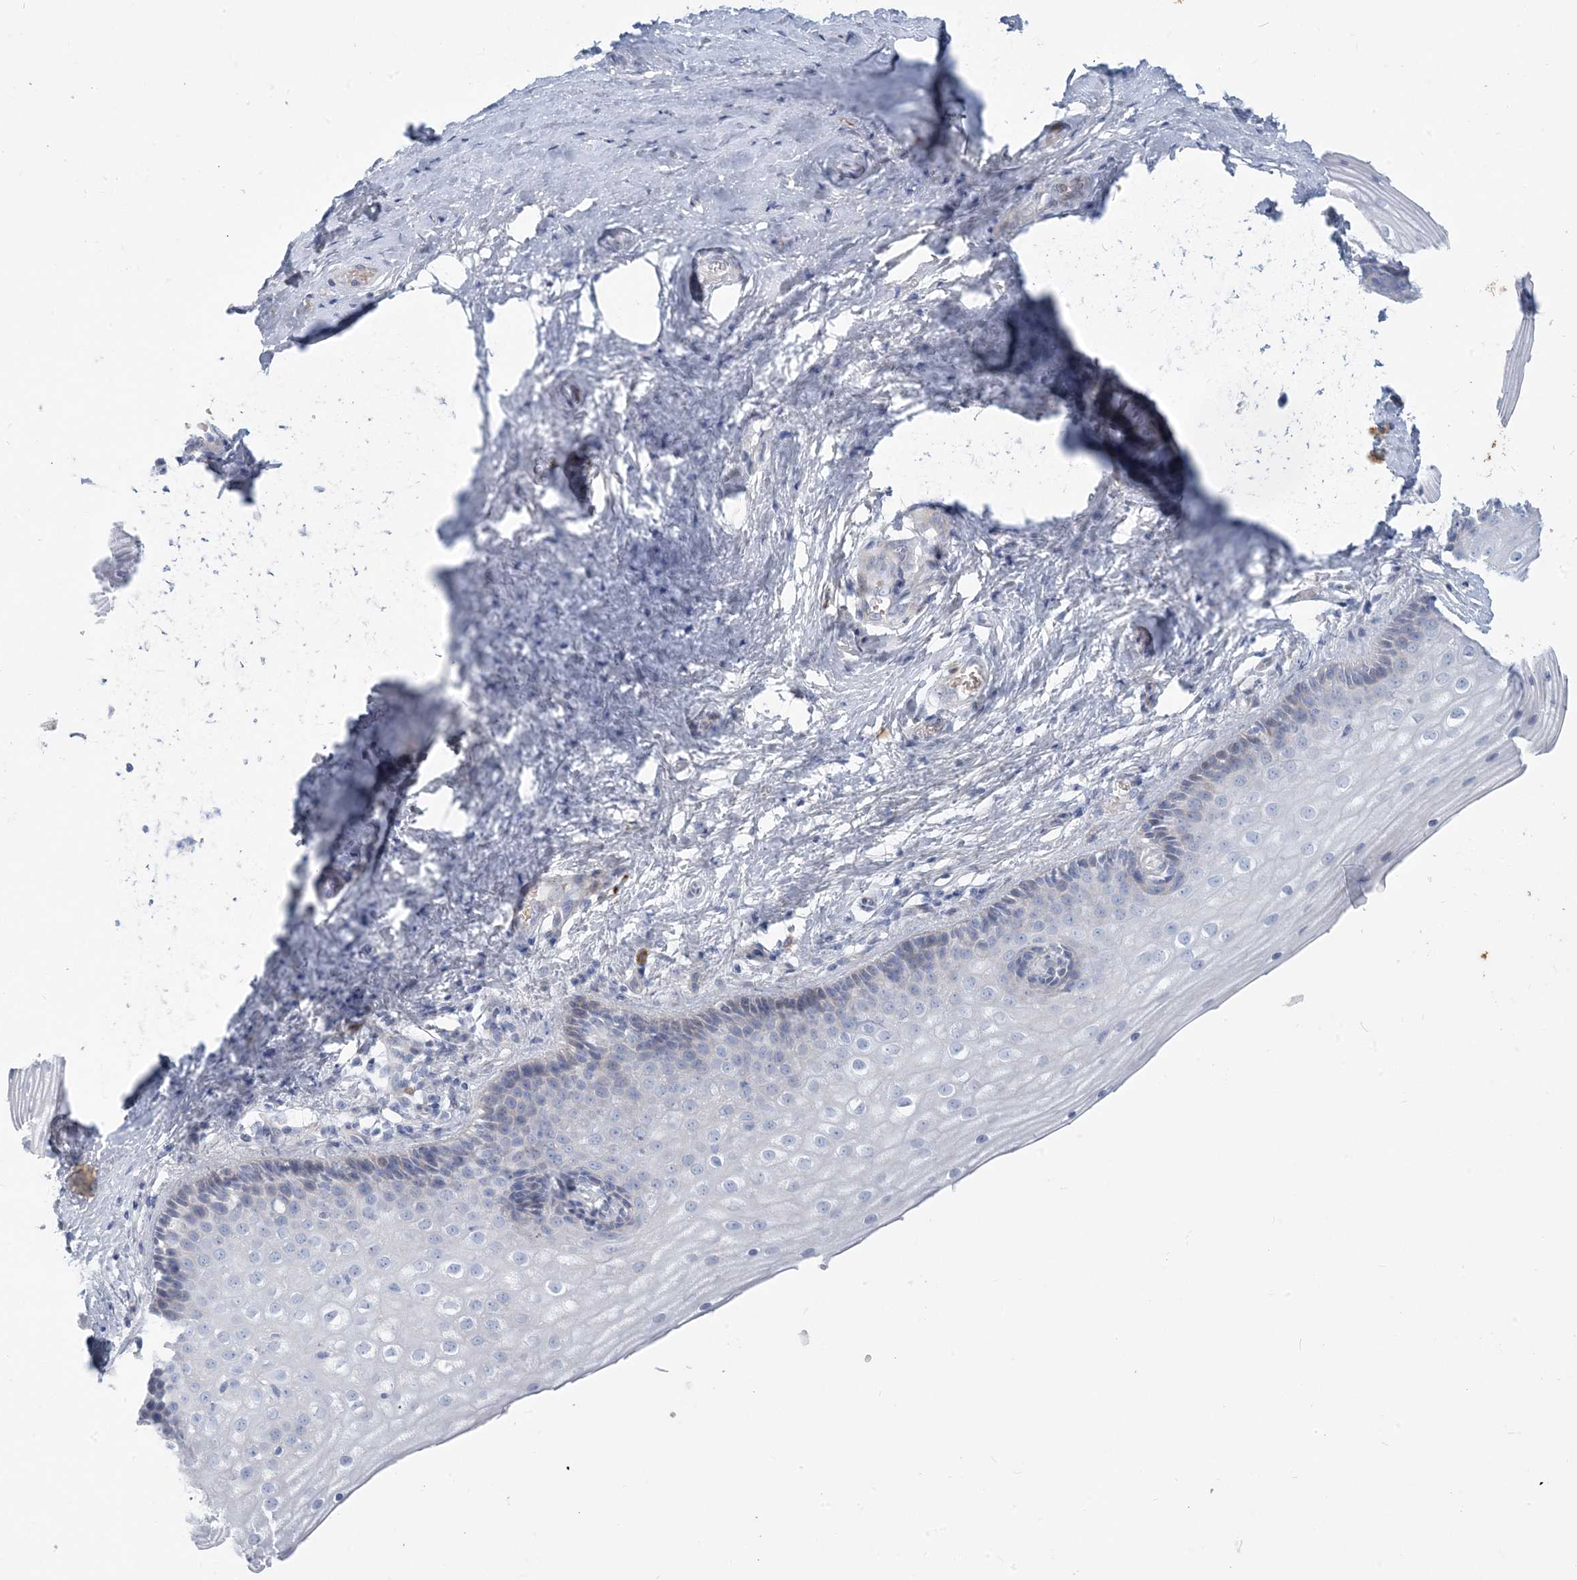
{"staining": {"intensity": "negative", "quantity": "none", "location": "none"}, "tissue": "vagina", "cell_type": "Squamous epithelial cells", "image_type": "normal", "snomed": [{"axis": "morphology", "description": "Normal tissue, NOS"}, {"axis": "topography", "description": "Vagina"}], "caption": "The micrograph displays no significant expression in squamous epithelial cells of vagina. (DAB (3,3'-diaminobenzidine) IHC, high magnification).", "gene": "MOXD1", "patient": {"sex": "female", "age": 46}}